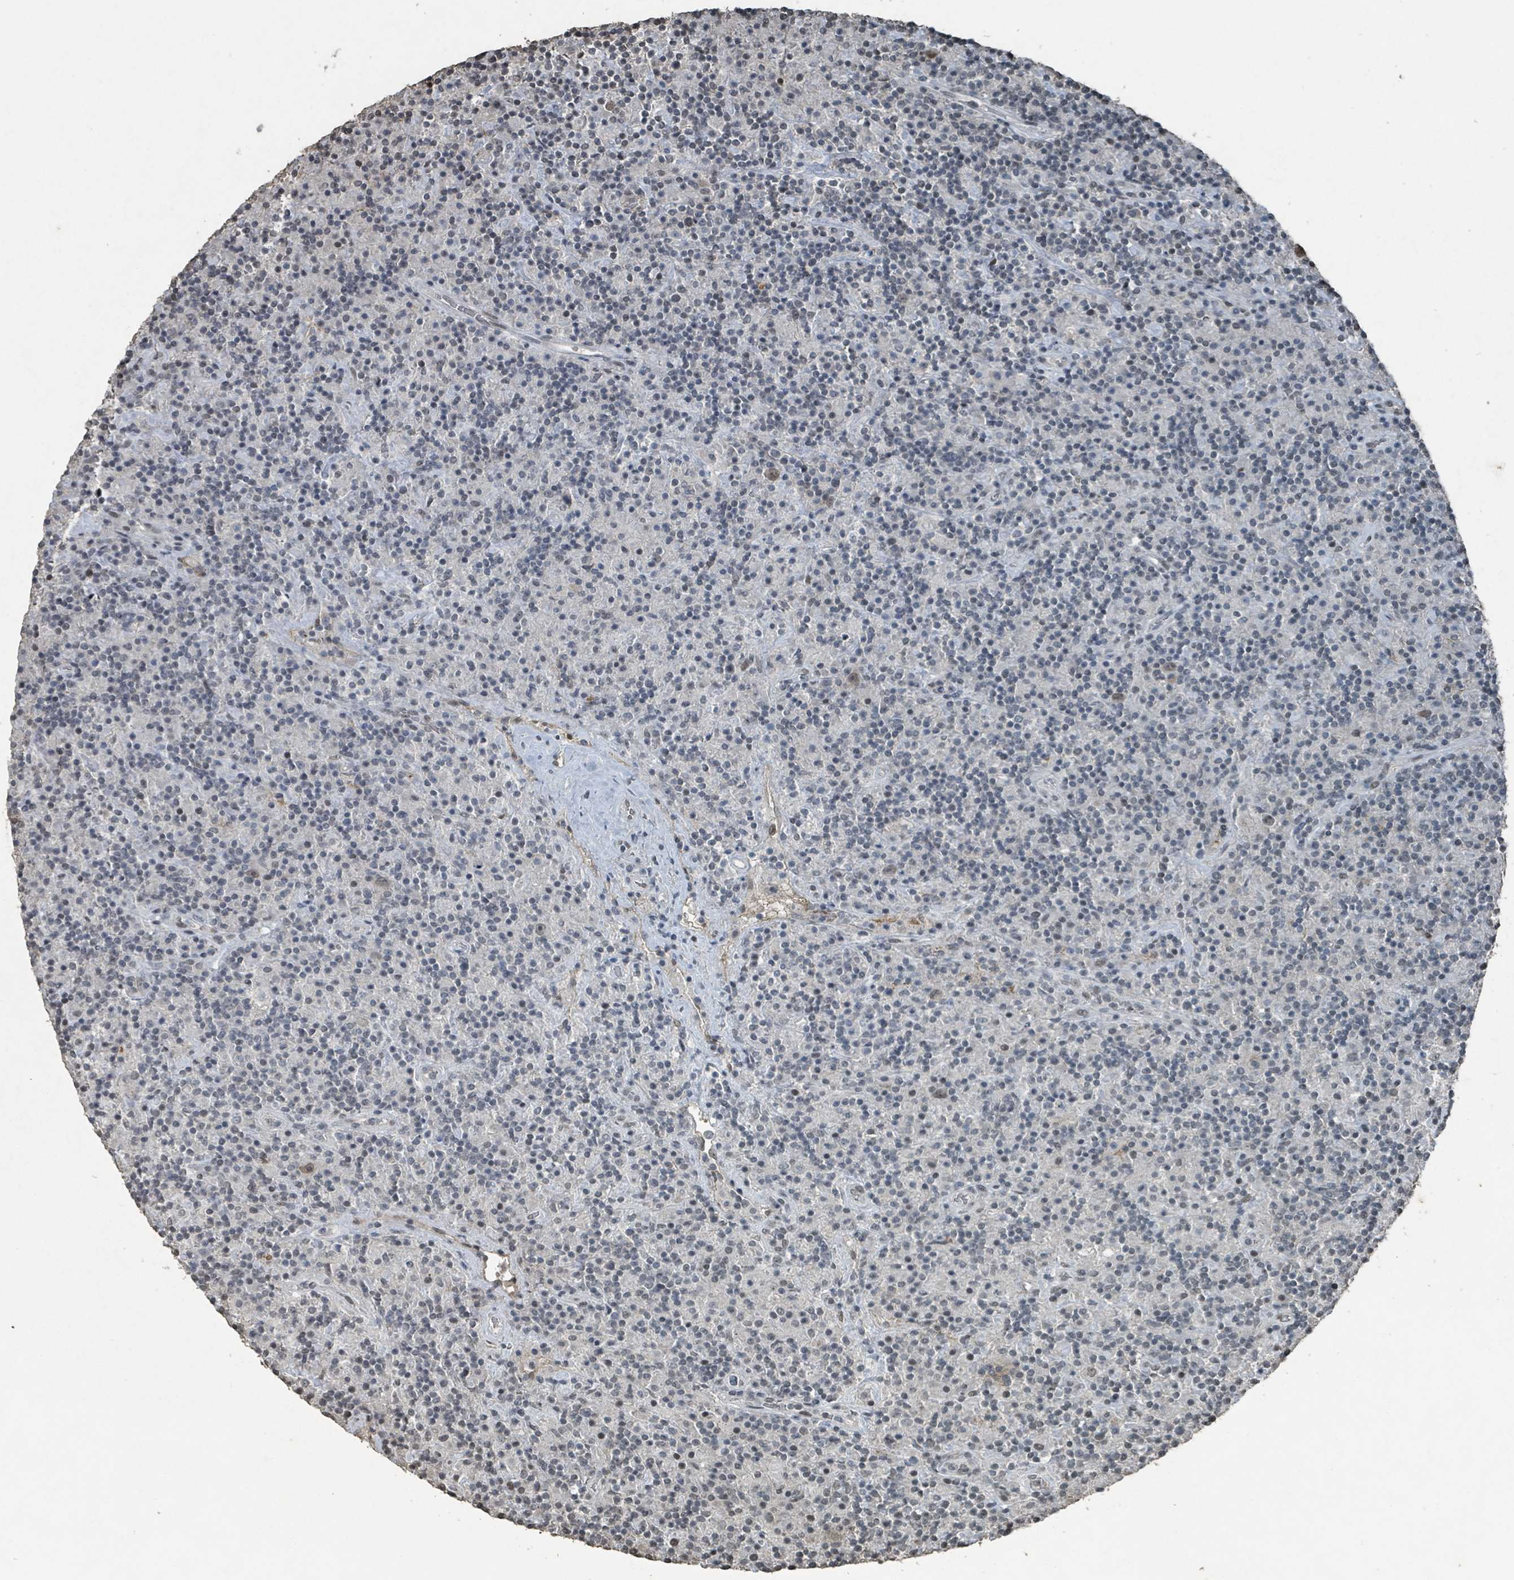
{"staining": {"intensity": "weak", "quantity": ">75%", "location": "nuclear"}, "tissue": "lymphoma", "cell_type": "Tumor cells", "image_type": "cancer", "snomed": [{"axis": "morphology", "description": "Hodgkin's disease, NOS"}, {"axis": "topography", "description": "Lymph node"}], "caption": "Immunohistochemical staining of human Hodgkin's disease reveals low levels of weak nuclear protein staining in approximately >75% of tumor cells.", "gene": "PHIP", "patient": {"sex": "male", "age": 70}}